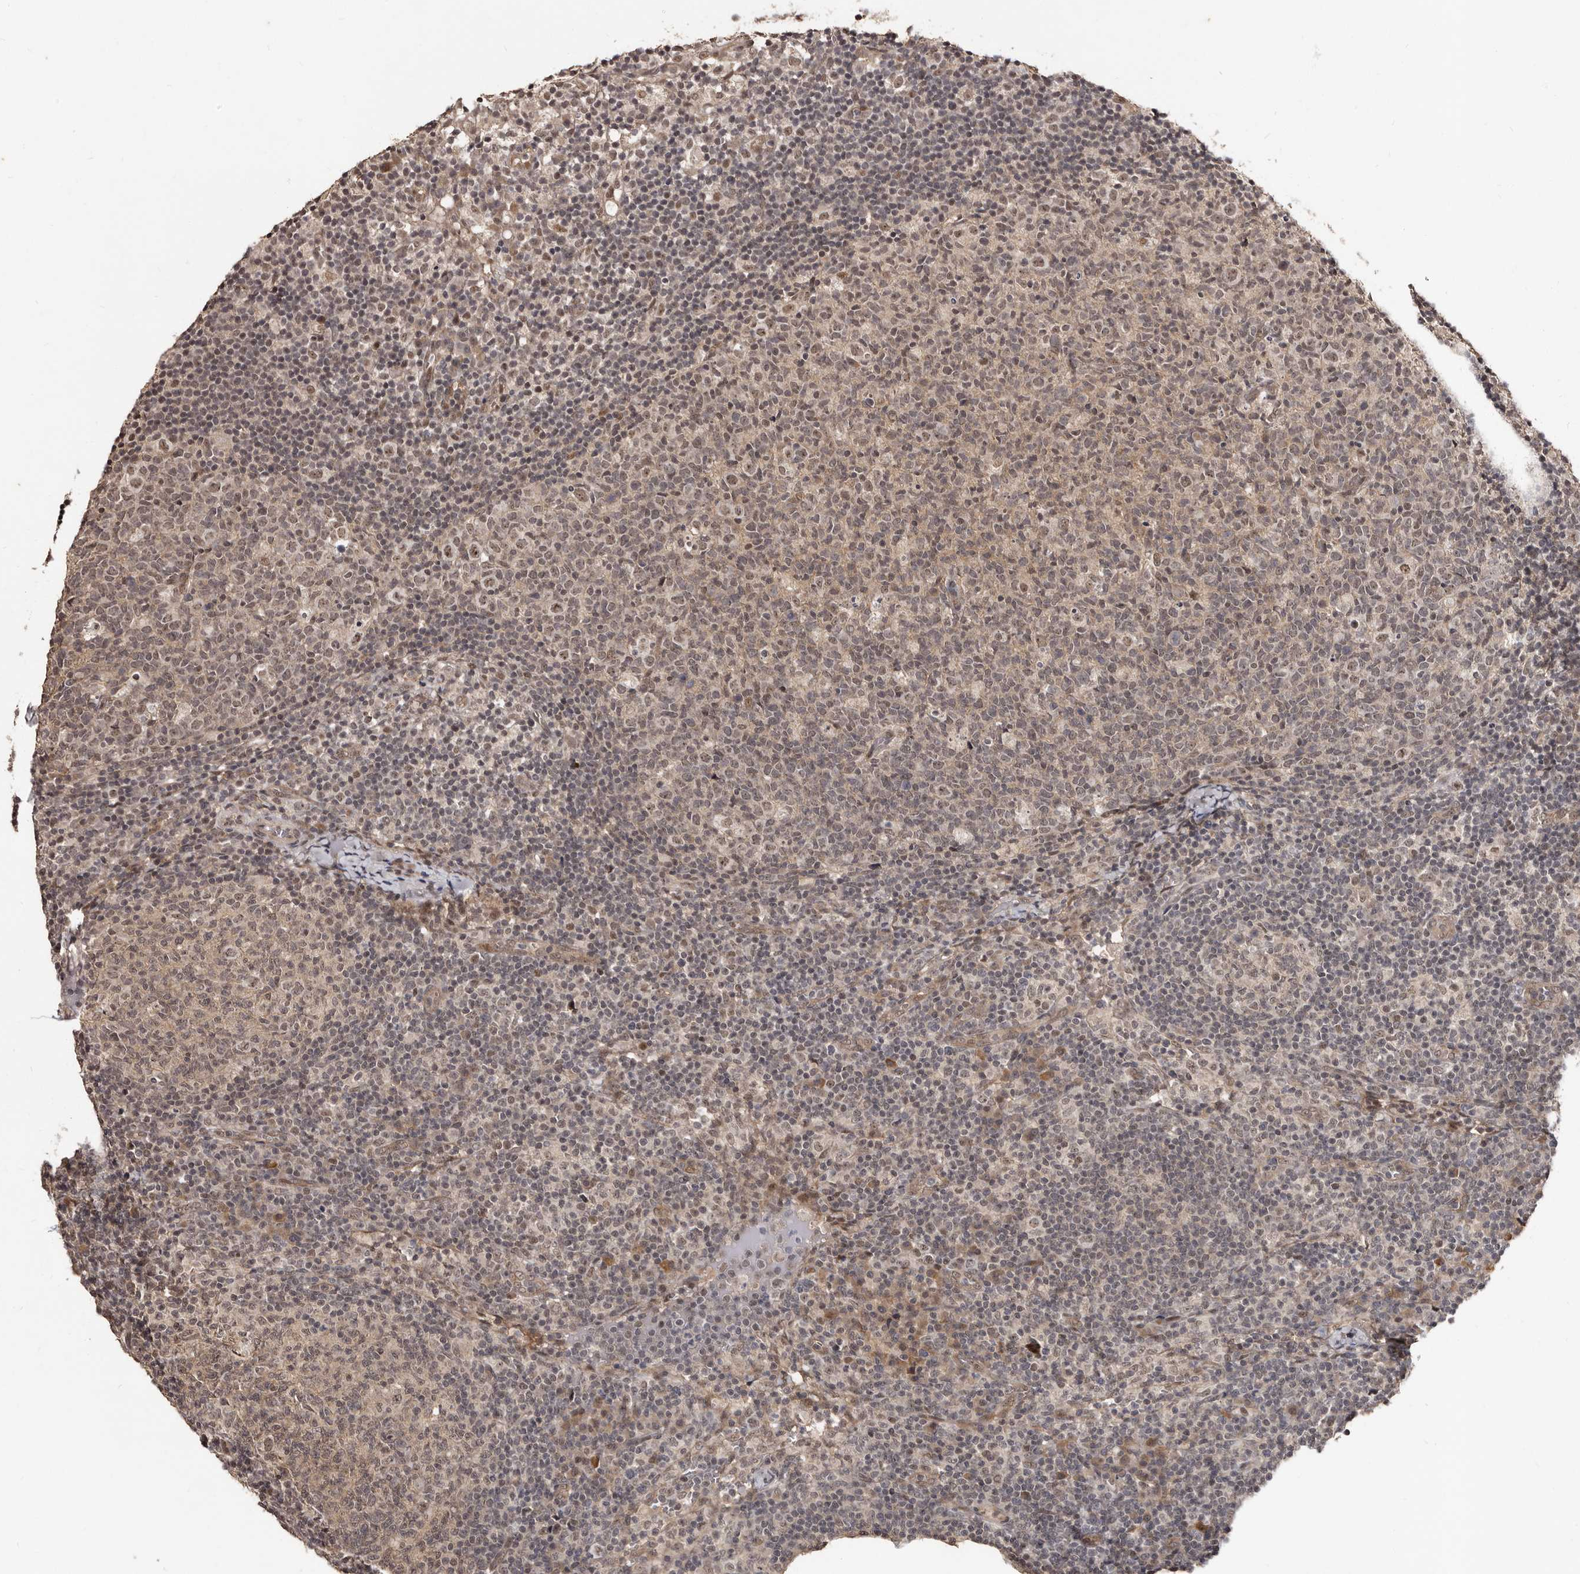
{"staining": {"intensity": "weak", "quantity": "25%-75%", "location": "cytoplasmic/membranous,nuclear"}, "tissue": "lymph node", "cell_type": "Germinal center cells", "image_type": "normal", "snomed": [{"axis": "morphology", "description": "Normal tissue, NOS"}, {"axis": "morphology", "description": "Inflammation, NOS"}, {"axis": "topography", "description": "Lymph node"}], "caption": "Brown immunohistochemical staining in benign lymph node exhibits weak cytoplasmic/membranous,nuclear expression in about 25%-75% of germinal center cells.", "gene": "TBC1D22B", "patient": {"sex": "male", "age": 55}}